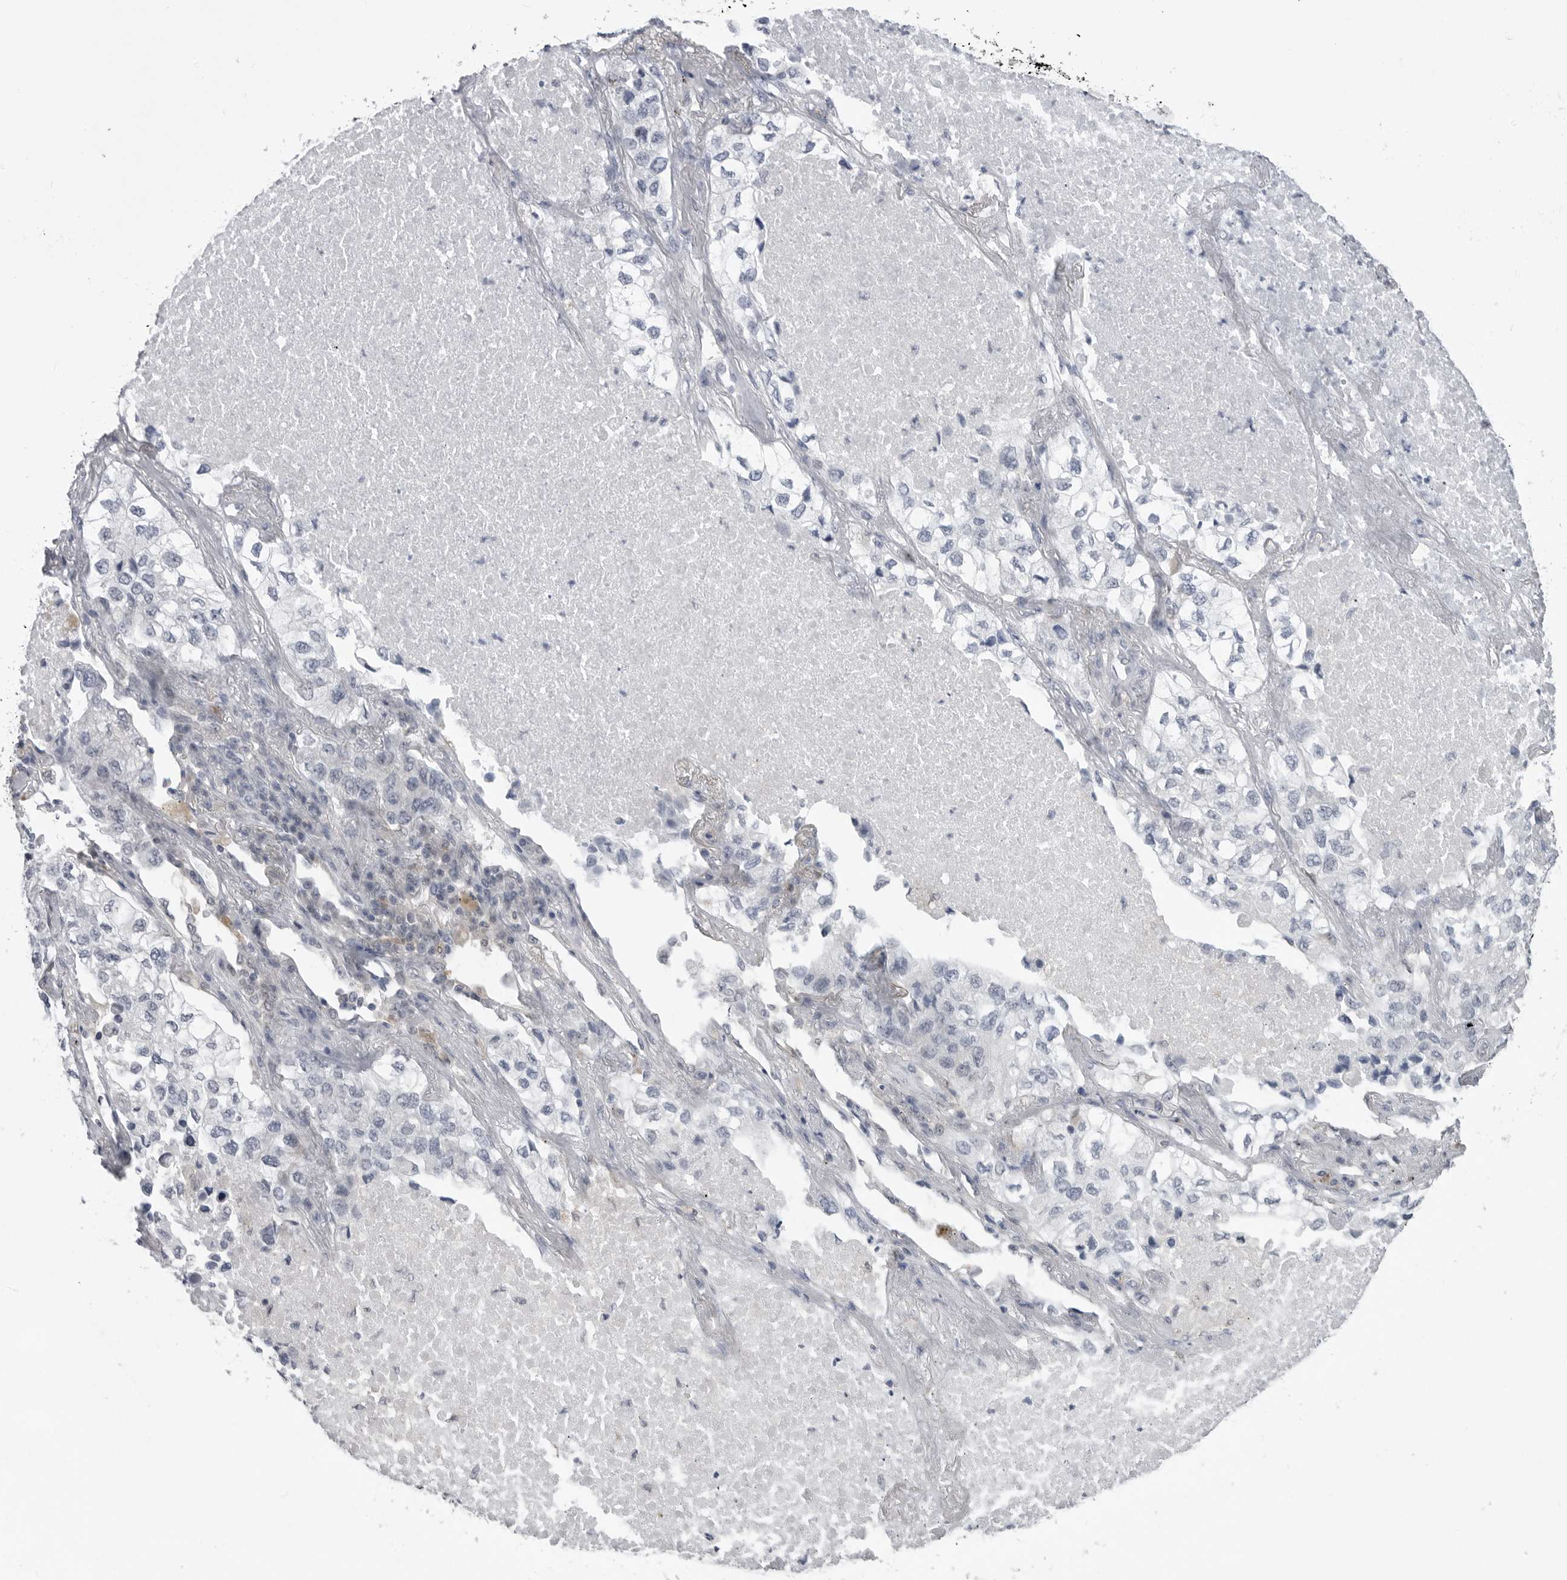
{"staining": {"intensity": "negative", "quantity": "none", "location": "none"}, "tissue": "lung cancer", "cell_type": "Tumor cells", "image_type": "cancer", "snomed": [{"axis": "morphology", "description": "Adenocarcinoma, NOS"}, {"axis": "topography", "description": "Lung"}], "caption": "Tumor cells show no significant protein staining in lung adenocarcinoma.", "gene": "PNPO", "patient": {"sex": "male", "age": 63}}